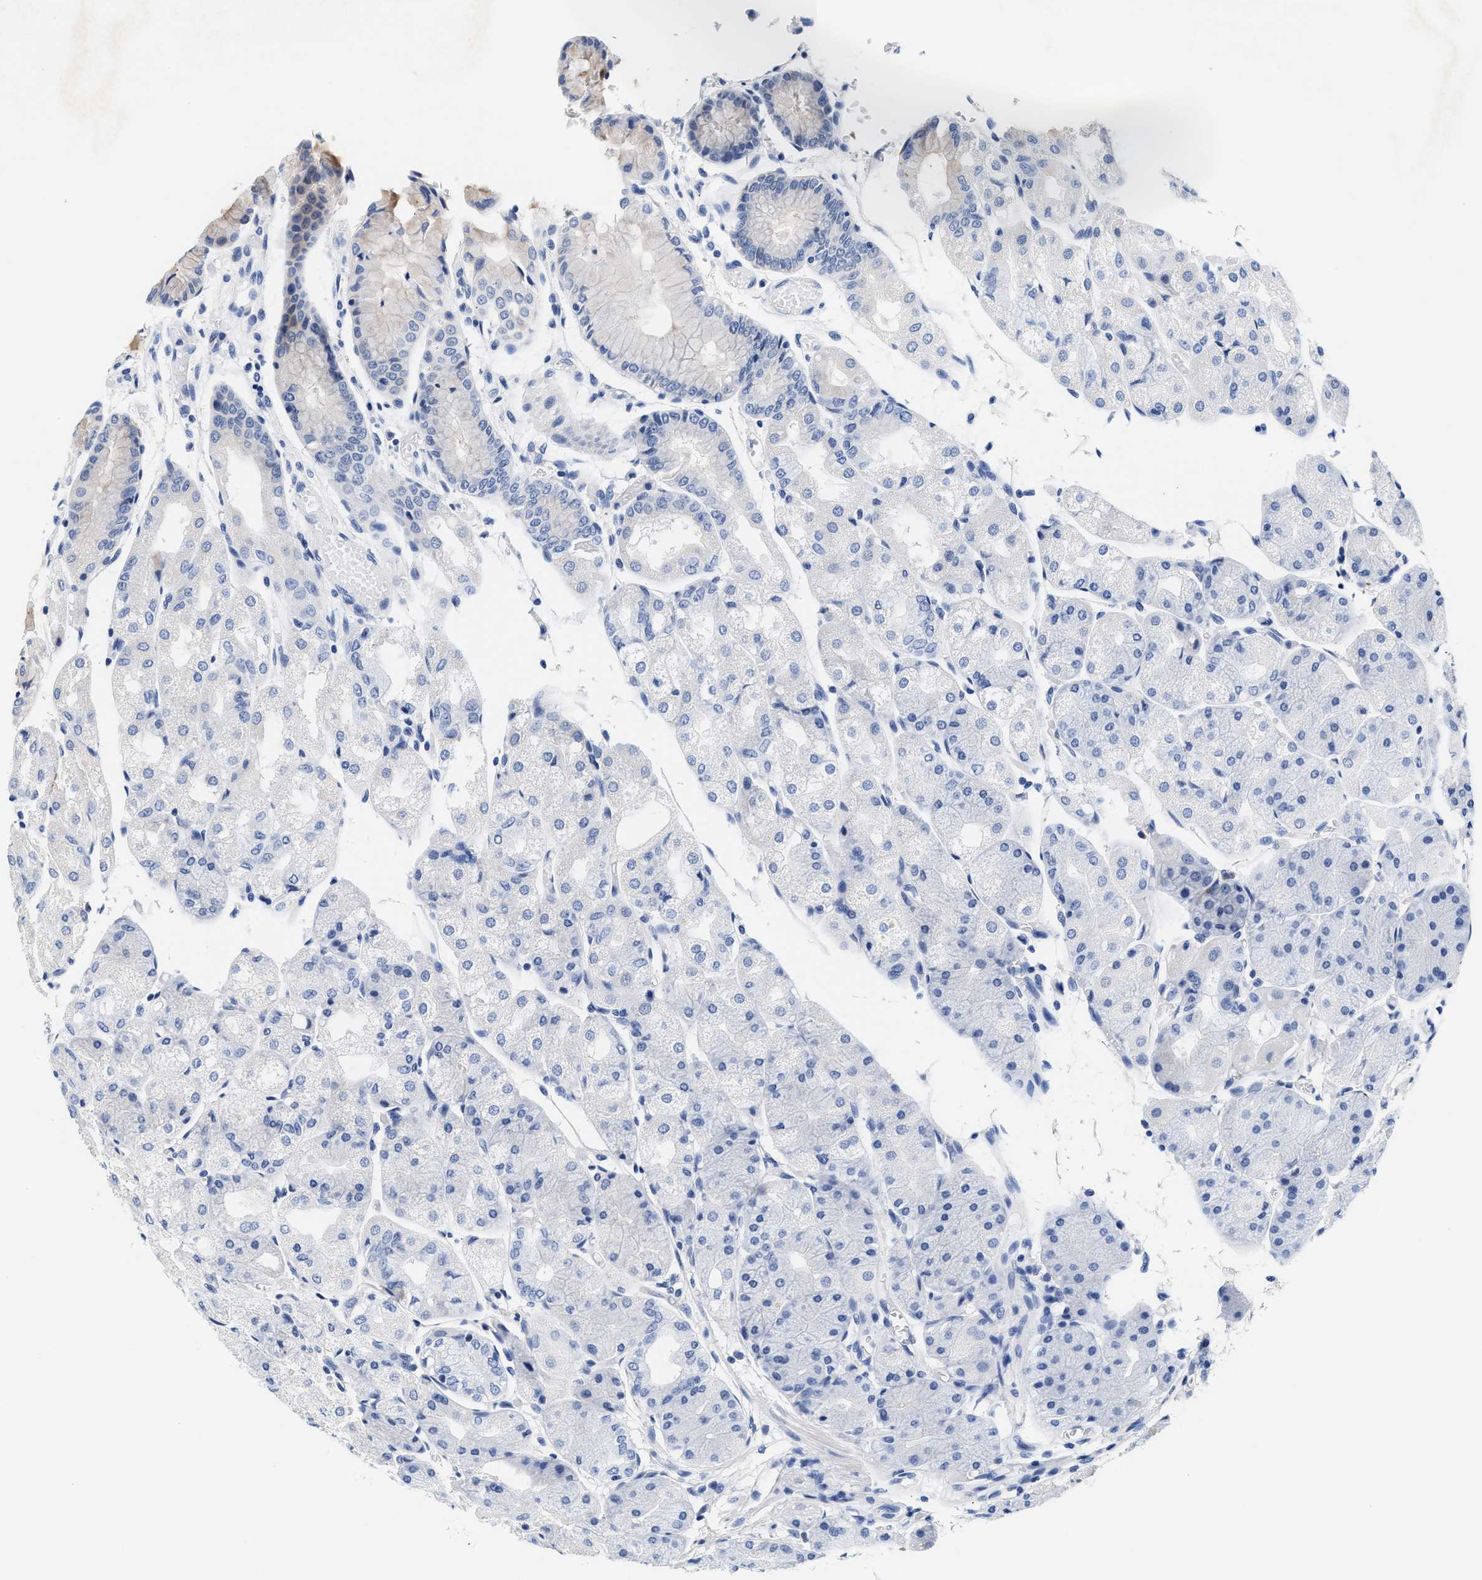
{"staining": {"intensity": "negative", "quantity": "none", "location": "none"}, "tissue": "stomach", "cell_type": "Glandular cells", "image_type": "normal", "snomed": [{"axis": "morphology", "description": "Normal tissue, NOS"}, {"axis": "topography", "description": "Stomach, upper"}], "caption": "Protein analysis of benign stomach shows no significant staining in glandular cells. (DAB (3,3'-diaminobenzidine) immunohistochemistry (IHC) with hematoxylin counter stain).", "gene": "ACTL7B", "patient": {"sex": "male", "age": 72}}